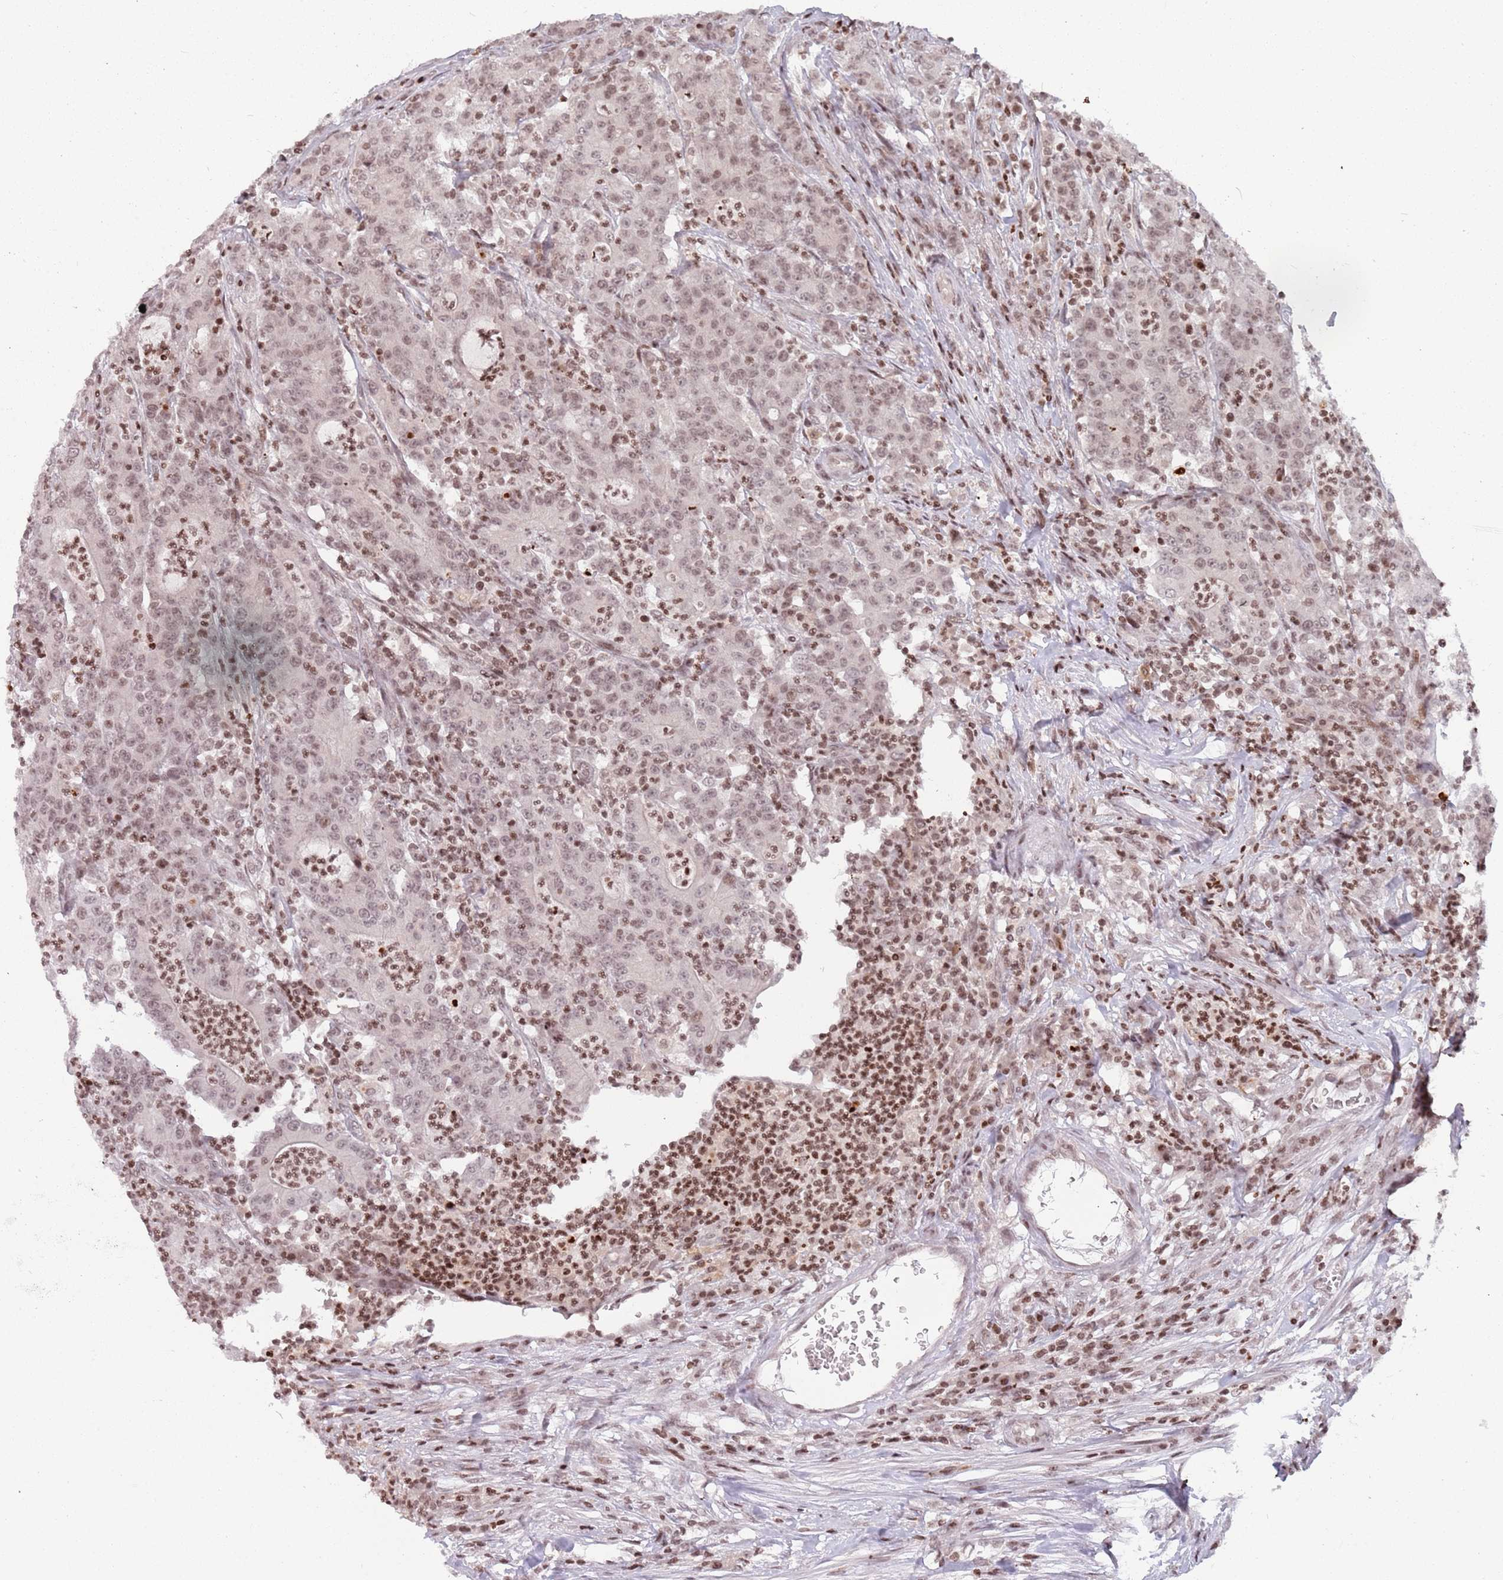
{"staining": {"intensity": "weak", "quantity": ">75%", "location": "nuclear"}, "tissue": "colorectal cancer", "cell_type": "Tumor cells", "image_type": "cancer", "snomed": [{"axis": "morphology", "description": "Adenocarcinoma, NOS"}, {"axis": "topography", "description": "Colon"}], "caption": "Immunohistochemical staining of adenocarcinoma (colorectal) demonstrates low levels of weak nuclear staining in about >75% of tumor cells. (Stains: DAB (3,3'-diaminobenzidine) in brown, nuclei in blue, Microscopy: brightfield microscopy at high magnification).", "gene": "SH3RF3", "patient": {"sex": "male", "age": 83}}